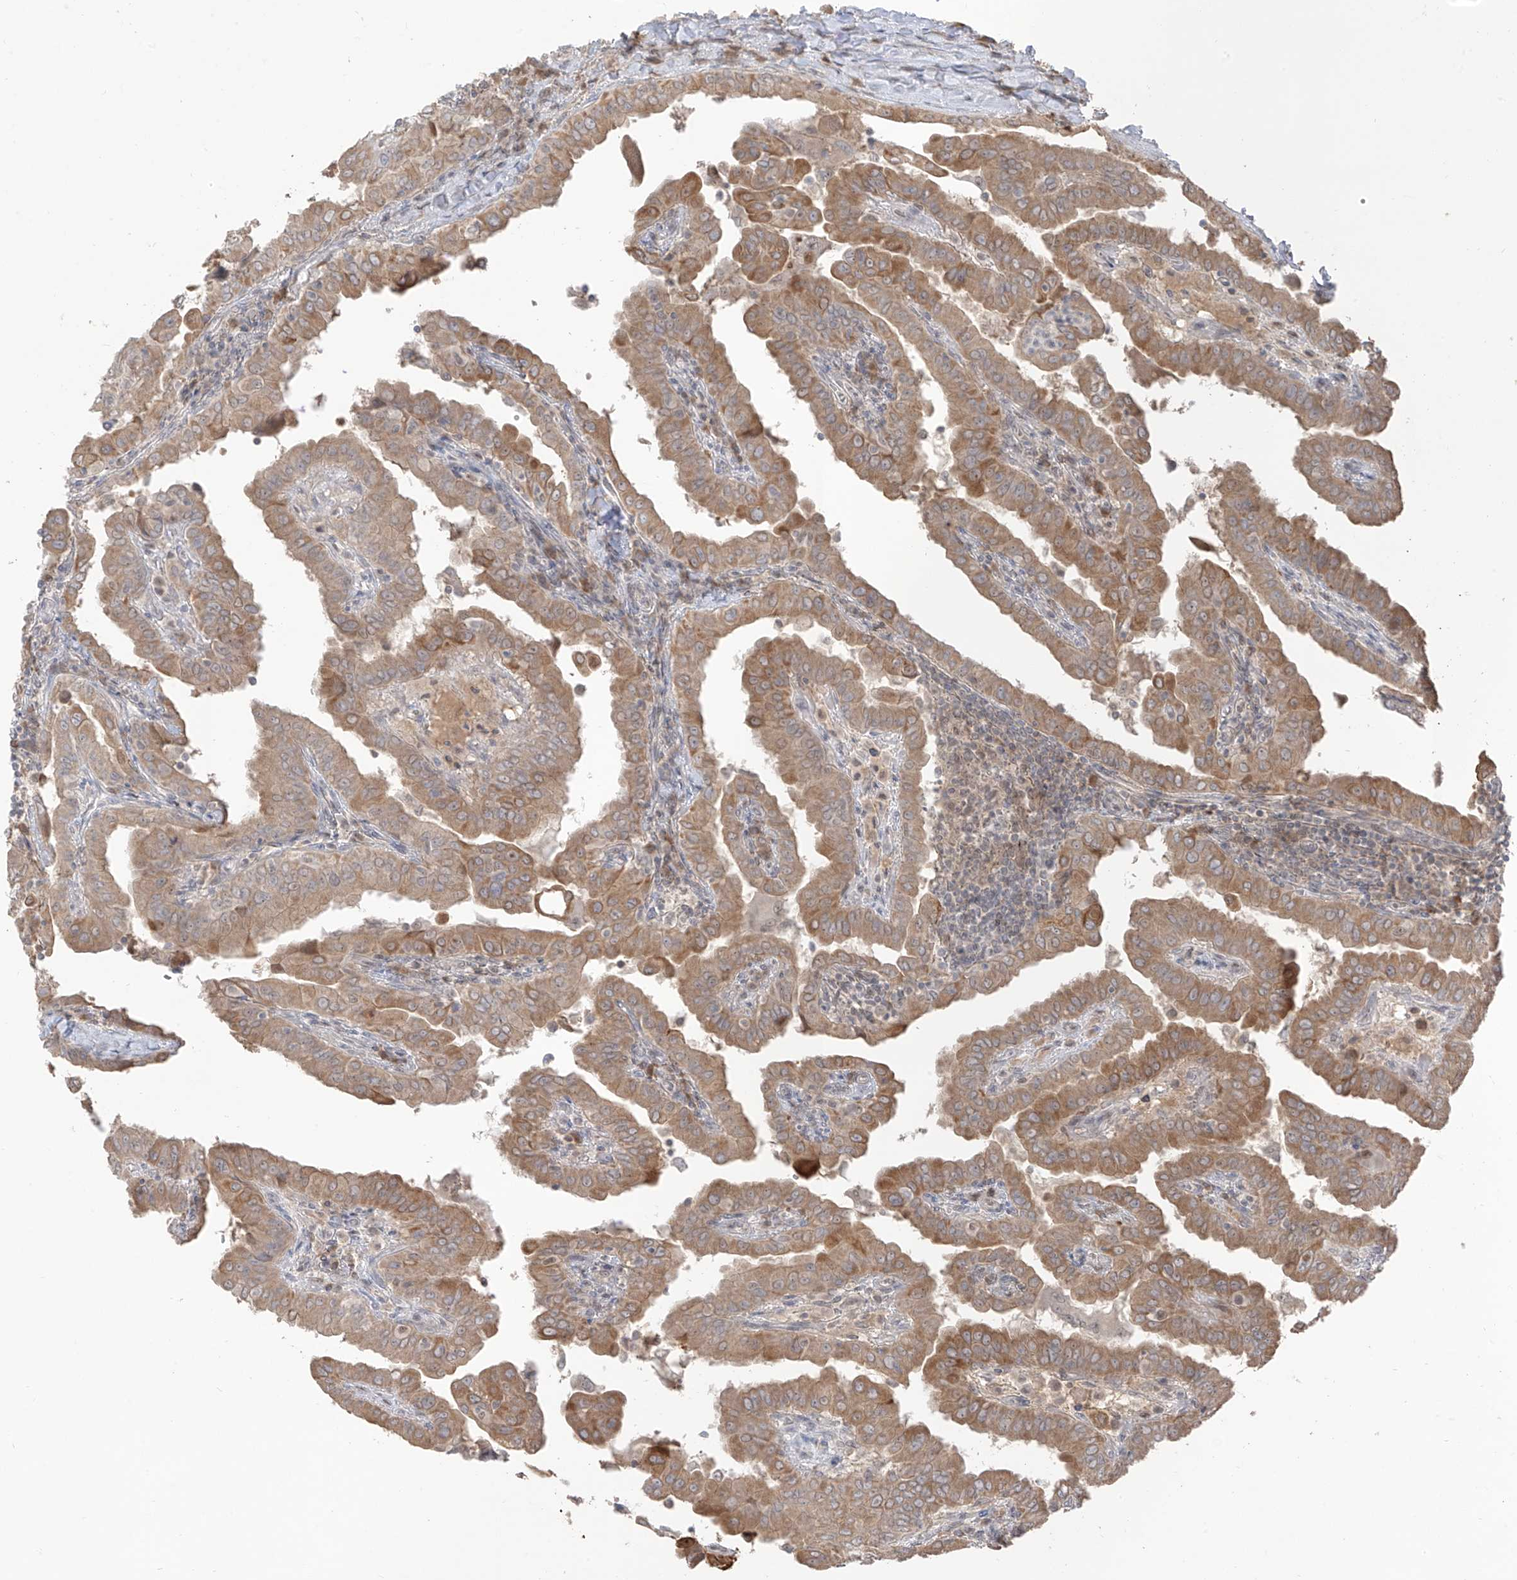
{"staining": {"intensity": "moderate", "quantity": ">75%", "location": "cytoplasmic/membranous"}, "tissue": "thyroid cancer", "cell_type": "Tumor cells", "image_type": "cancer", "snomed": [{"axis": "morphology", "description": "Papillary adenocarcinoma, NOS"}, {"axis": "topography", "description": "Thyroid gland"}], "caption": "Human thyroid cancer (papillary adenocarcinoma) stained with a brown dye reveals moderate cytoplasmic/membranous positive staining in approximately >75% of tumor cells.", "gene": "COLGALT2", "patient": {"sex": "male", "age": 33}}